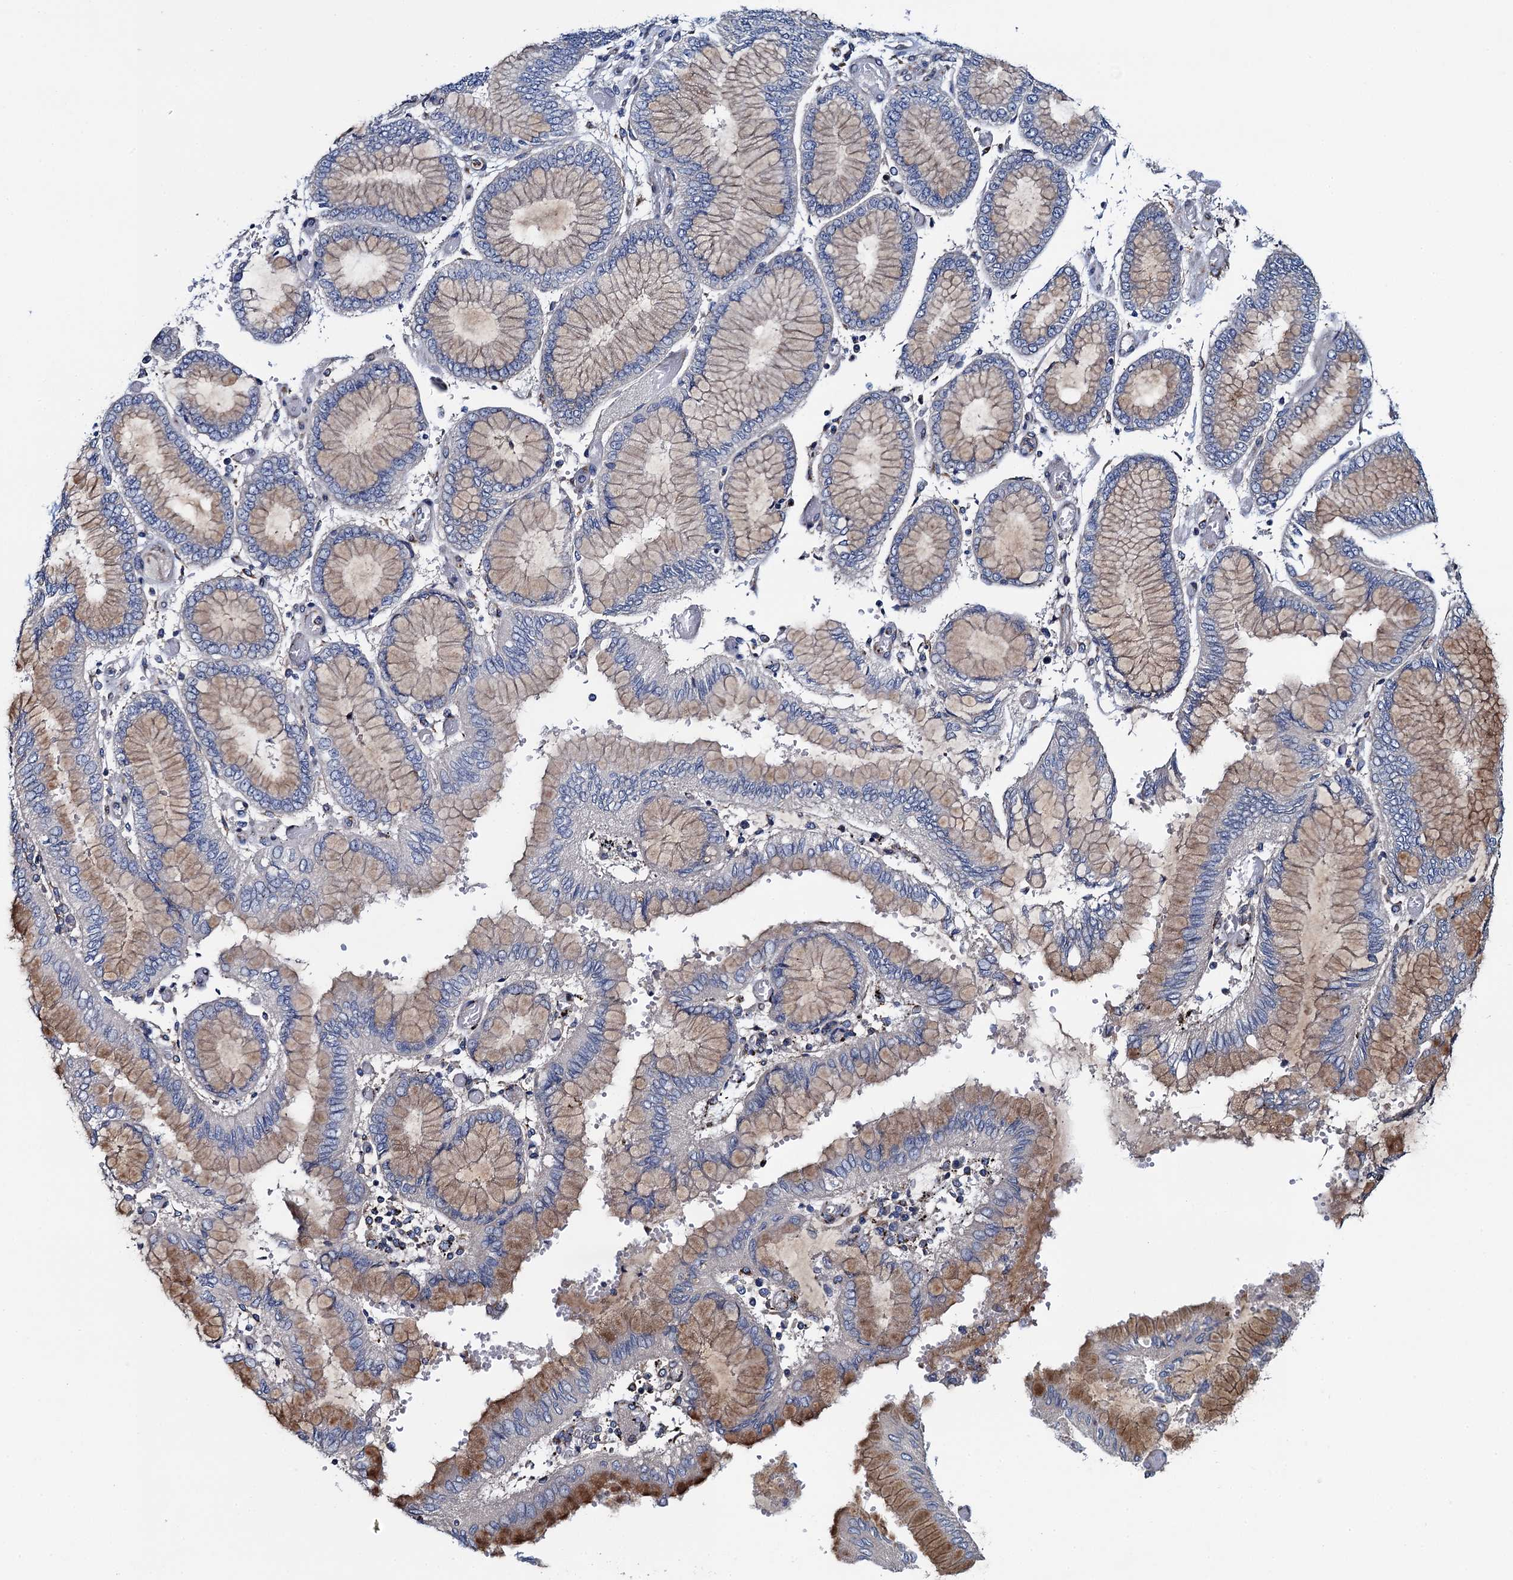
{"staining": {"intensity": "moderate", "quantity": "25%-75%", "location": "cytoplasmic/membranous"}, "tissue": "stomach cancer", "cell_type": "Tumor cells", "image_type": "cancer", "snomed": [{"axis": "morphology", "description": "Adenocarcinoma, NOS"}, {"axis": "topography", "description": "Stomach"}], "caption": "Immunohistochemistry (IHC) histopathology image of neoplastic tissue: human stomach adenocarcinoma stained using IHC shows medium levels of moderate protein expression localized specifically in the cytoplasmic/membranous of tumor cells, appearing as a cytoplasmic/membranous brown color.", "gene": "ADCY9", "patient": {"sex": "male", "age": 76}}